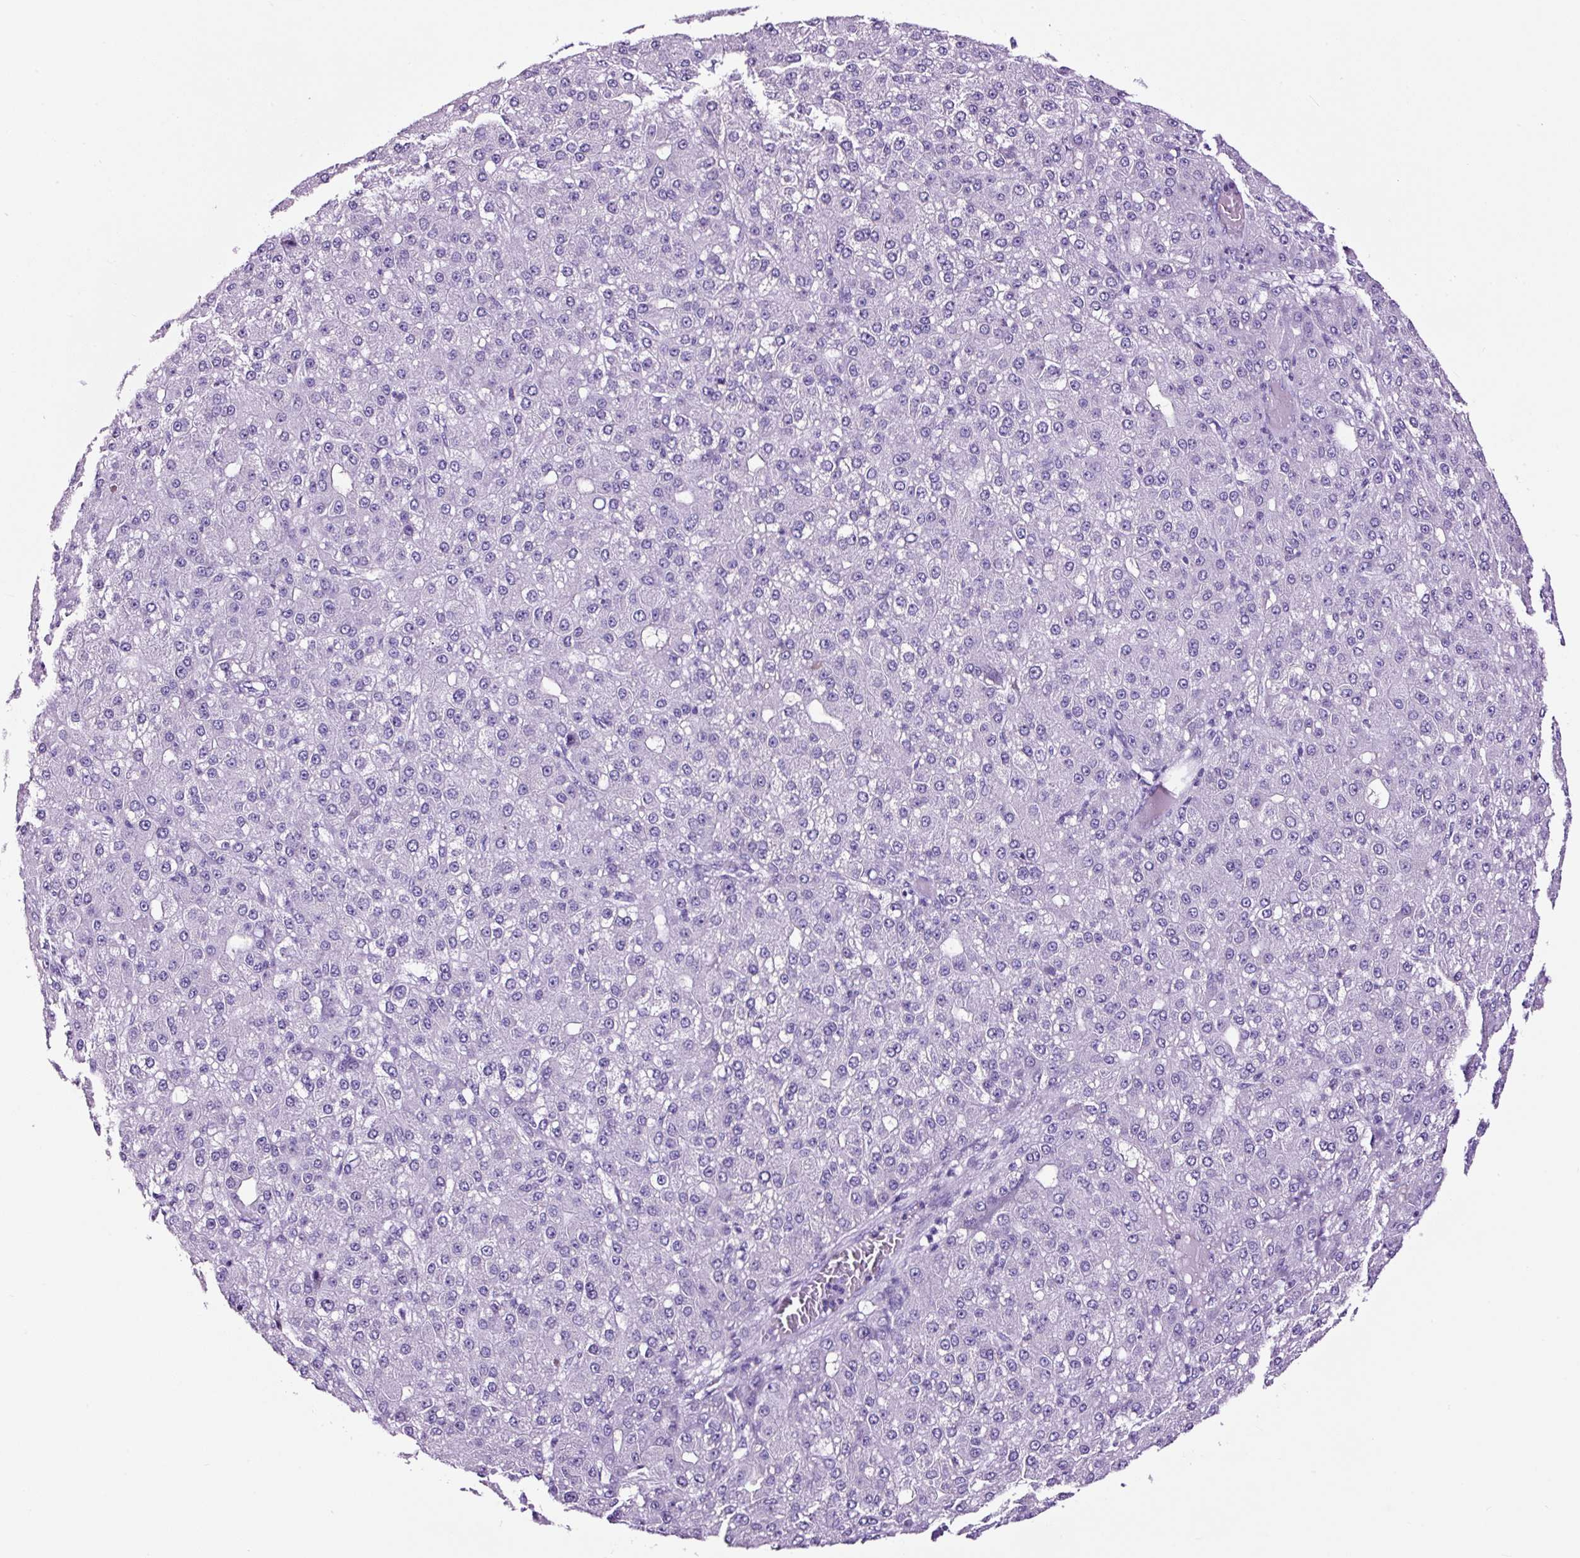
{"staining": {"intensity": "negative", "quantity": "none", "location": "none"}, "tissue": "liver cancer", "cell_type": "Tumor cells", "image_type": "cancer", "snomed": [{"axis": "morphology", "description": "Carcinoma, Hepatocellular, NOS"}, {"axis": "topography", "description": "Liver"}], "caption": "Image shows no protein expression in tumor cells of hepatocellular carcinoma (liver) tissue. The staining is performed using DAB brown chromogen with nuclei counter-stained in using hematoxylin.", "gene": "FBXL7", "patient": {"sex": "male", "age": 67}}